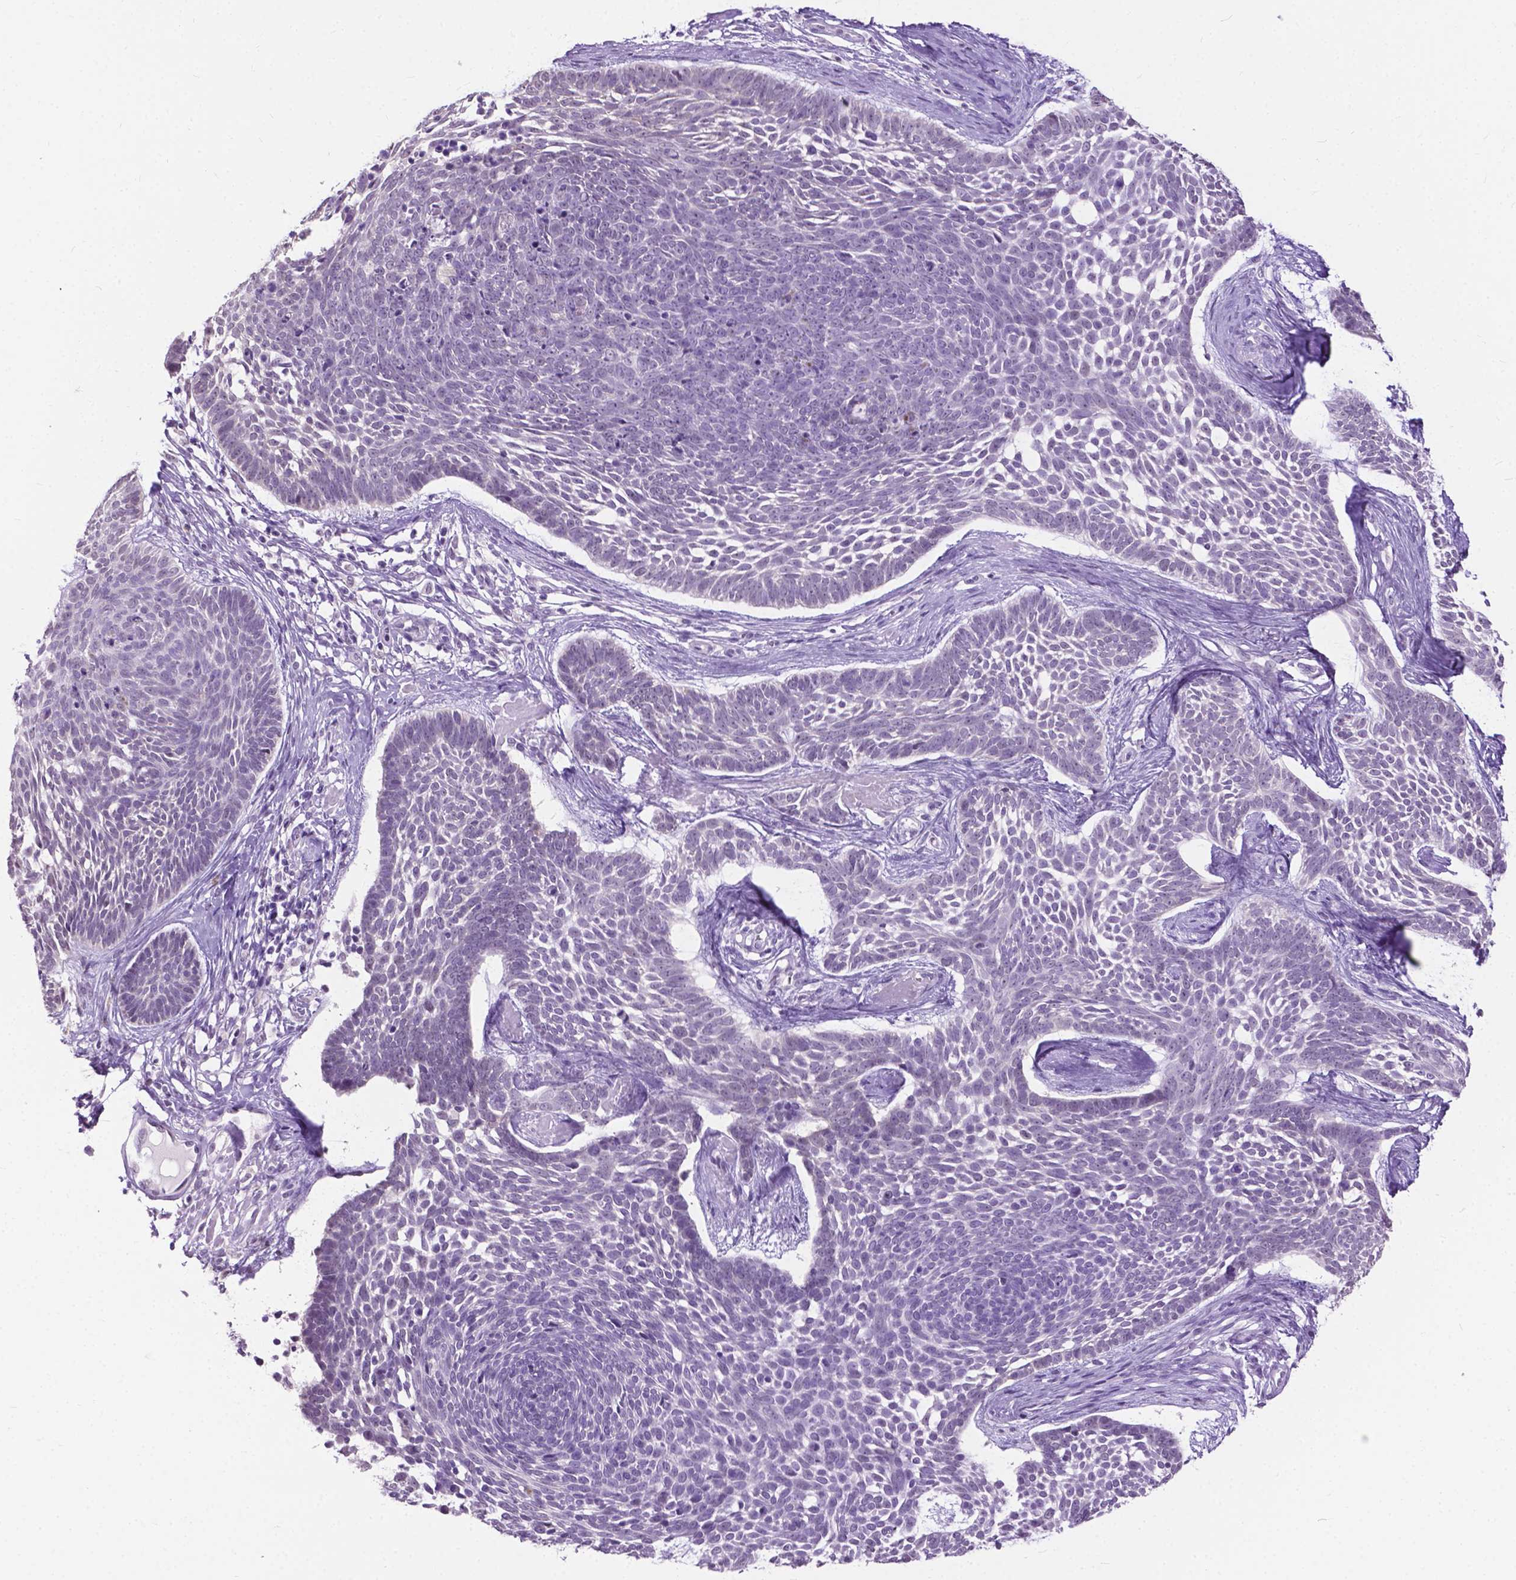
{"staining": {"intensity": "negative", "quantity": "none", "location": "none"}, "tissue": "skin cancer", "cell_type": "Tumor cells", "image_type": "cancer", "snomed": [{"axis": "morphology", "description": "Basal cell carcinoma"}, {"axis": "topography", "description": "Skin"}], "caption": "Tumor cells are negative for protein expression in human skin cancer (basal cell carcinoma). (Brightfield microscopy of DAB (3,3'-diaminobenzidine) IHC at high magnification).", "gene": "GPR37L1", "patient": {"sex": "male", "age": 85}}